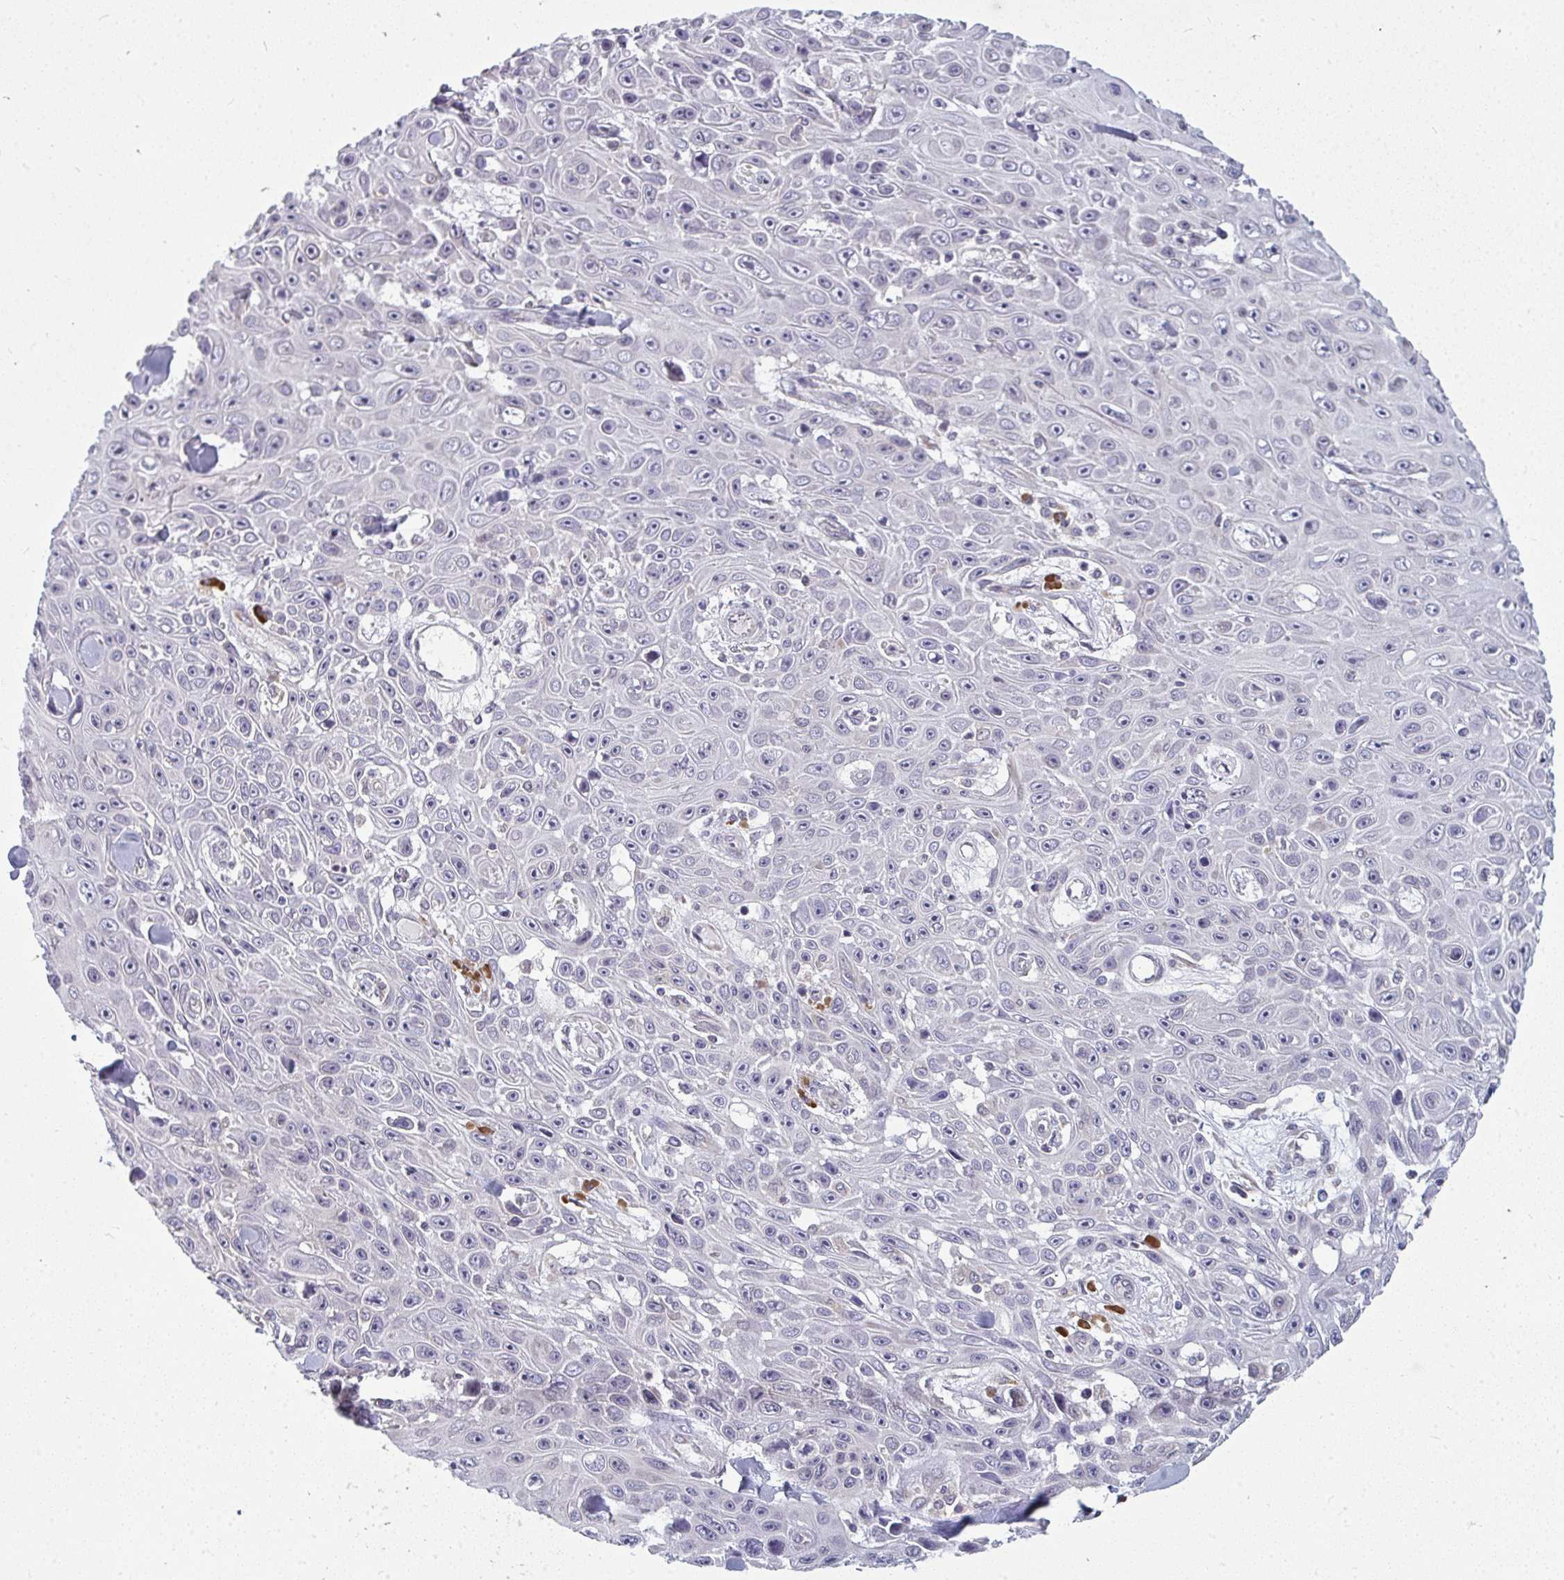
{"staining": {"intensity": "negative", "quantity": "none", "location": "none"}, "tissue": "skin cancer", "cell_type": "Tumor cells", "image_type": "cancer", "snomed": [{"axis": "morphology", "description": "Squamous cell carcinoma, NOS"}, {"axis": "topography", "description": "Skin"}], "caption": "Micrograph shows no significant protein expression in tumor cells of skin cancer. (DAB IHC with hematoxylin counter stain).", "gene": "LYSMD4", "patient": {"sex": "male", "age": 82}}